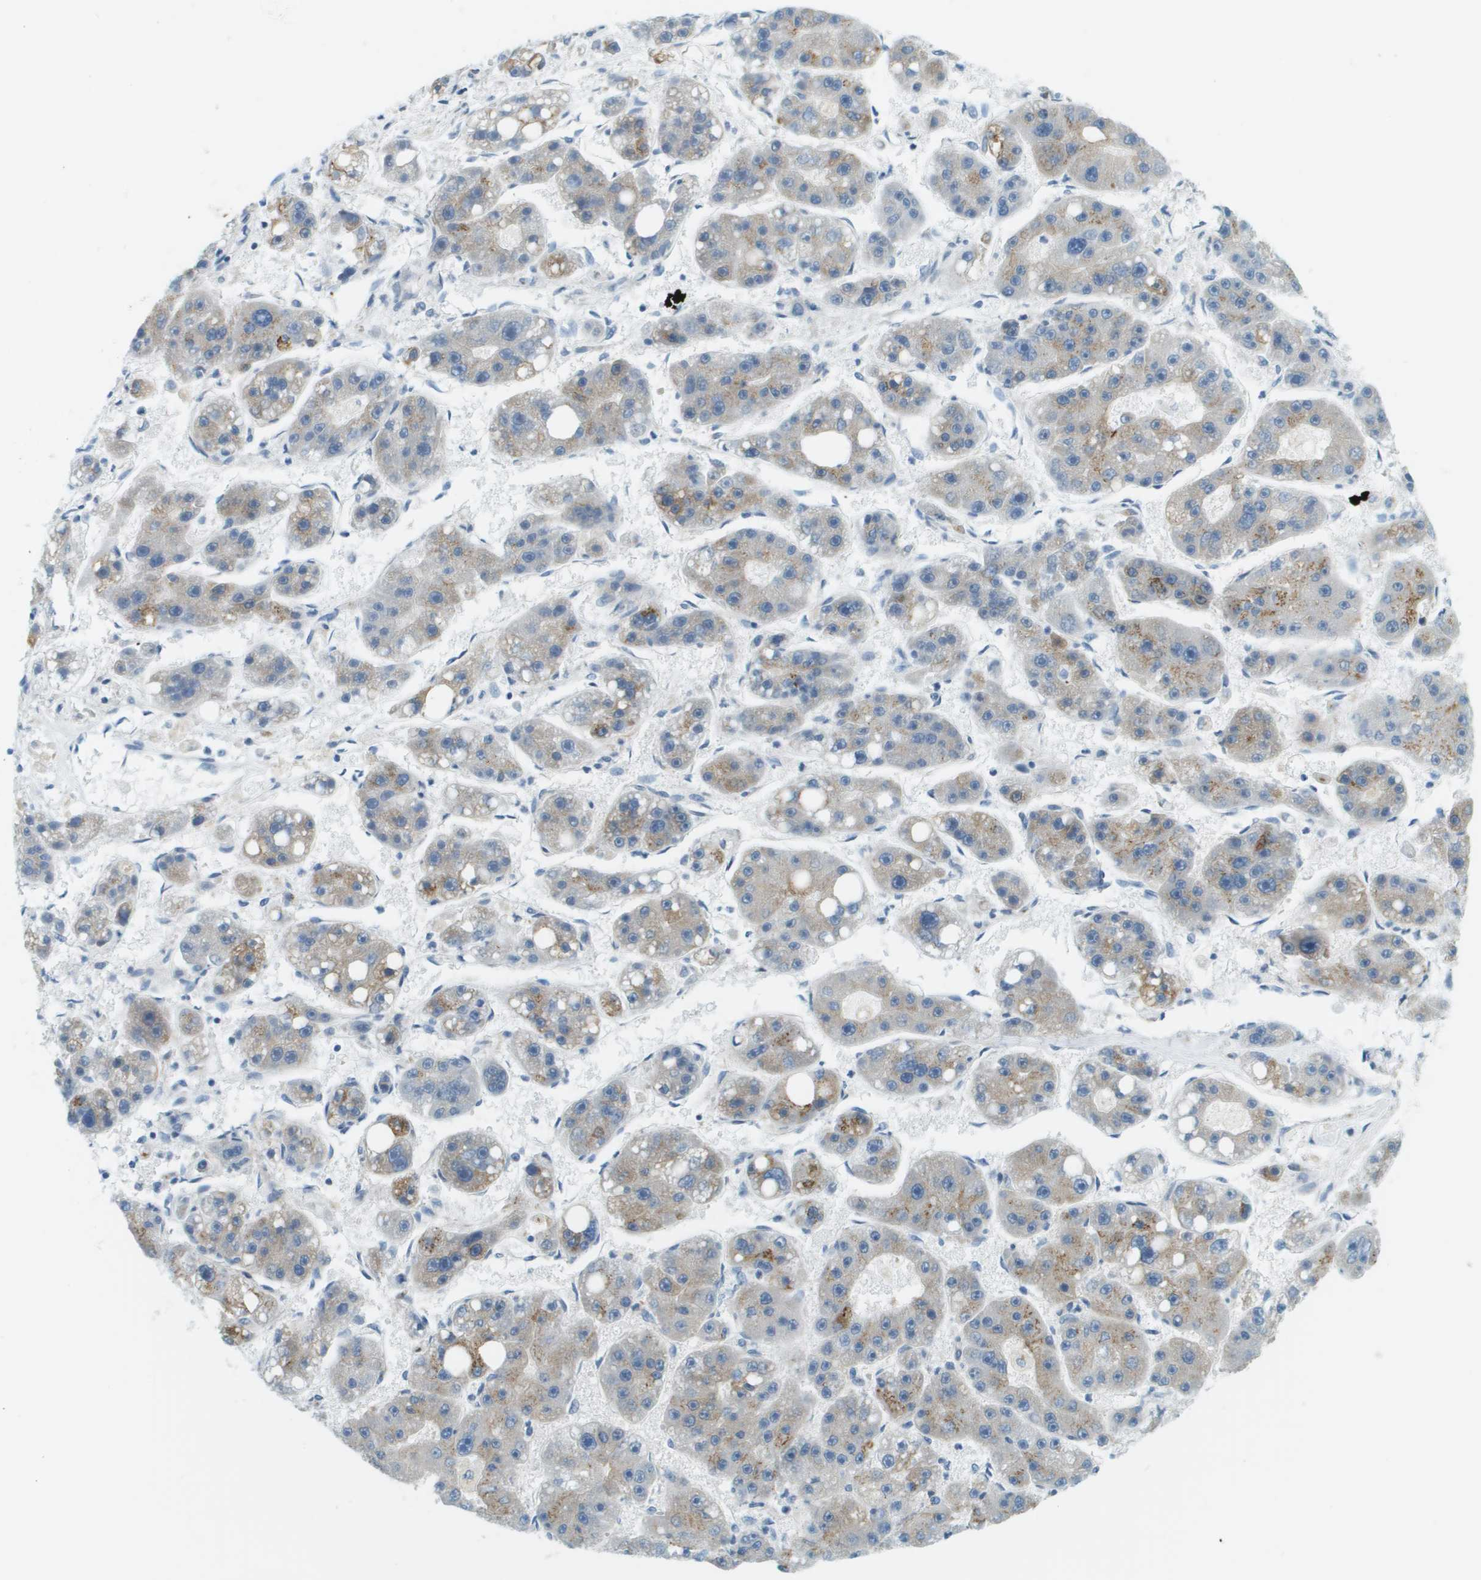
{"staining": {"intensity": "moderate", "quantity": ">75%", "location": "cytoplasmic/membranous"}, "tissue": "liver cancer", "cell_type": "Tumor cells", "image_type": "cancer", "snomed": [{"axis": "morphology", "description": "Carcinoma, Hepatocellular, NOS"}, {"axis": "topography", "description": "Liver"}], "caption": "Liver cancer (hepatocellular carcinoma) stained with IHC shows moderate cytoplasmic/membranous positivity in approximately >75% of tumor cells. (brown staining indicates protein expression, while blue staining denotes nuclei).", "gene": "ACBD3", "patient": {"sex": "female", "age": 61}}